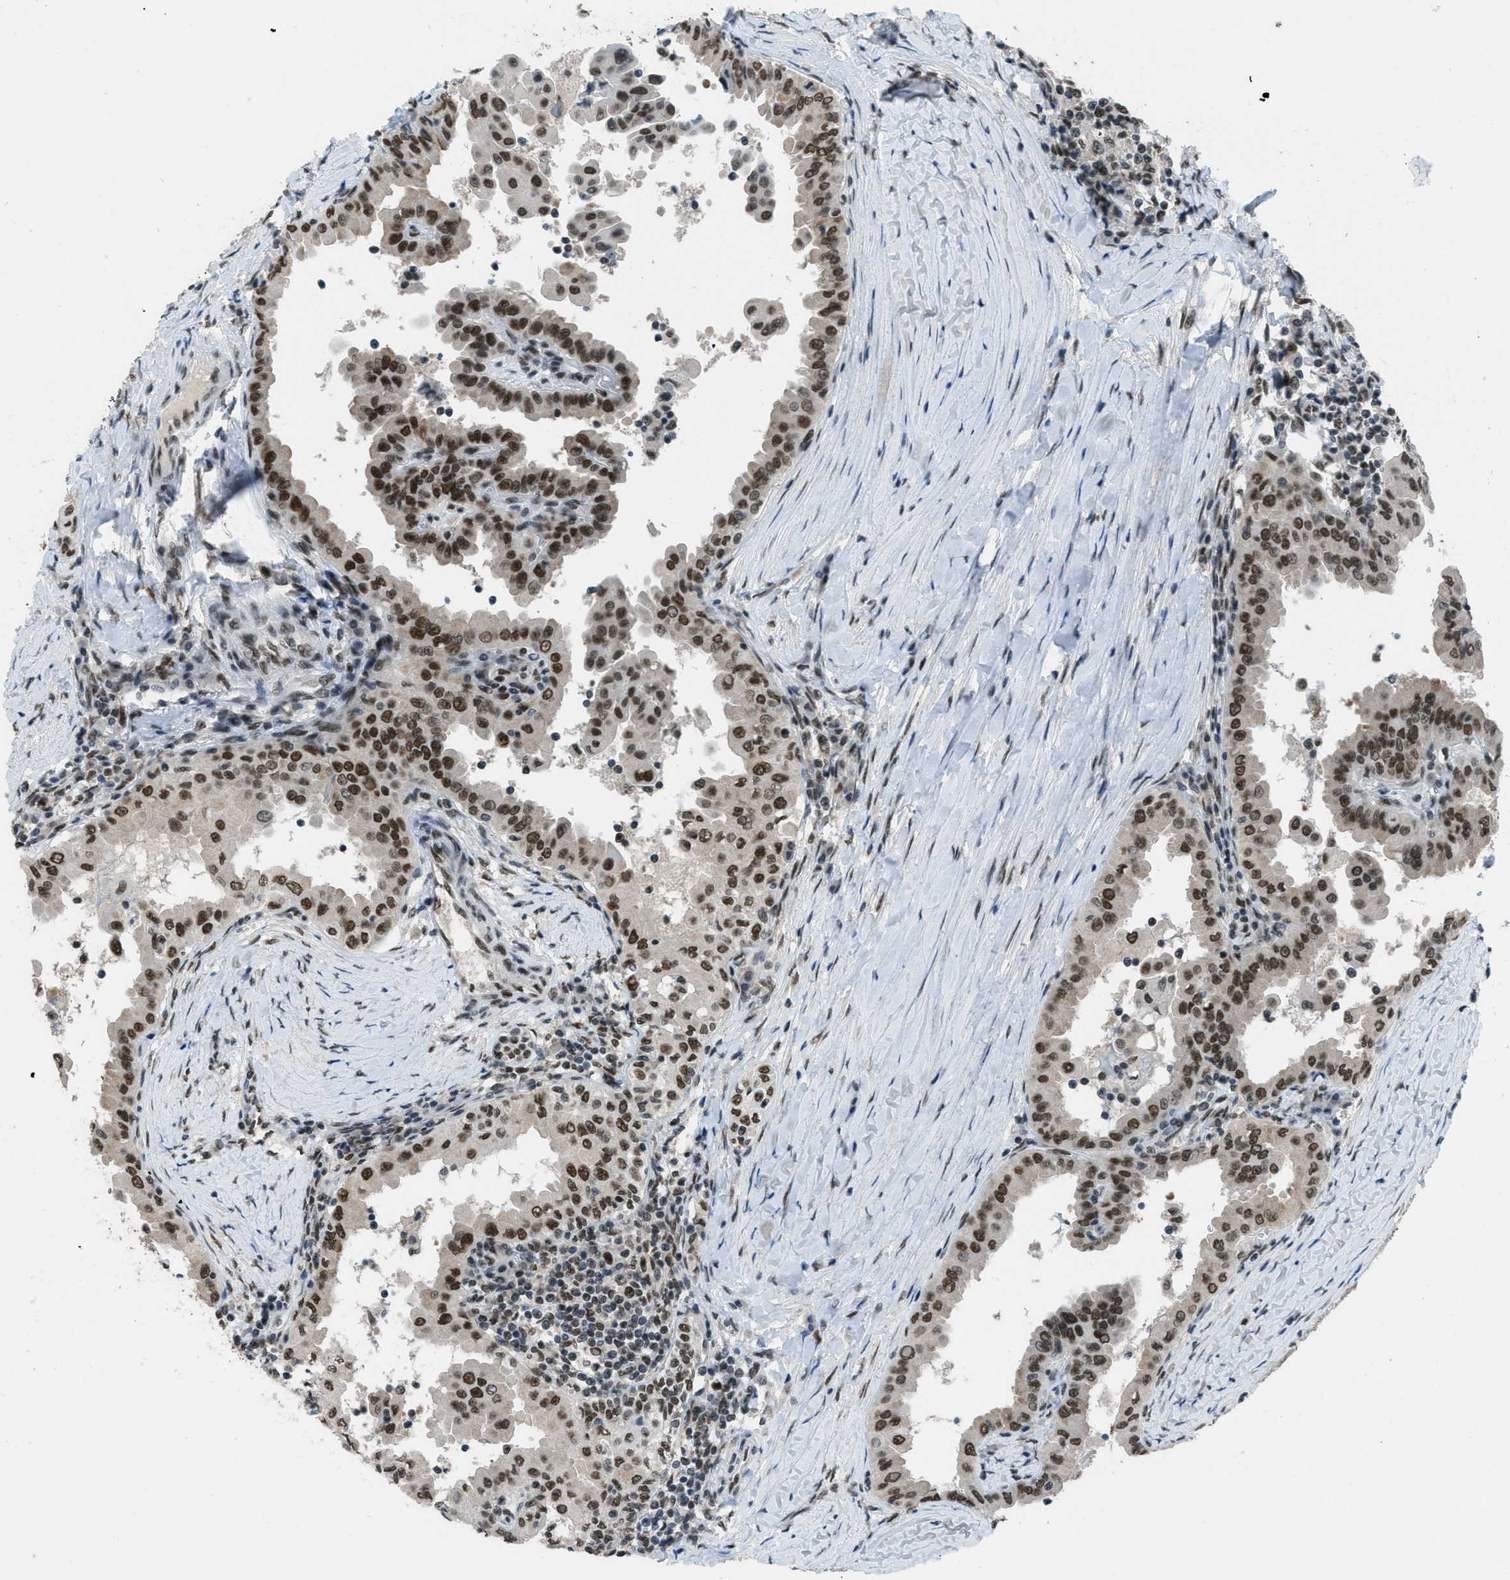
{"staining": {"intensity": "strong", "quantity": ">75%", "location": "nuclear"}, "tissue": "thyroid cancer", "cell_type": "Tumor cells", "image_type": "cancer", "snomed": [{"axis": "morphology", "description": "Papillary adenocarcinoma, NOS"}, {"axis": "topography", "description": "Thyroid gland"}], "caption": "DAB immunohistochemical staining of human papillary adenocarcinoma (thyroid) demonstrates strong nuclear protein positivity in about >75% of tumor cells.", "gene": "GATAD2B", "patient": {"sex": "male", "age": 33}}